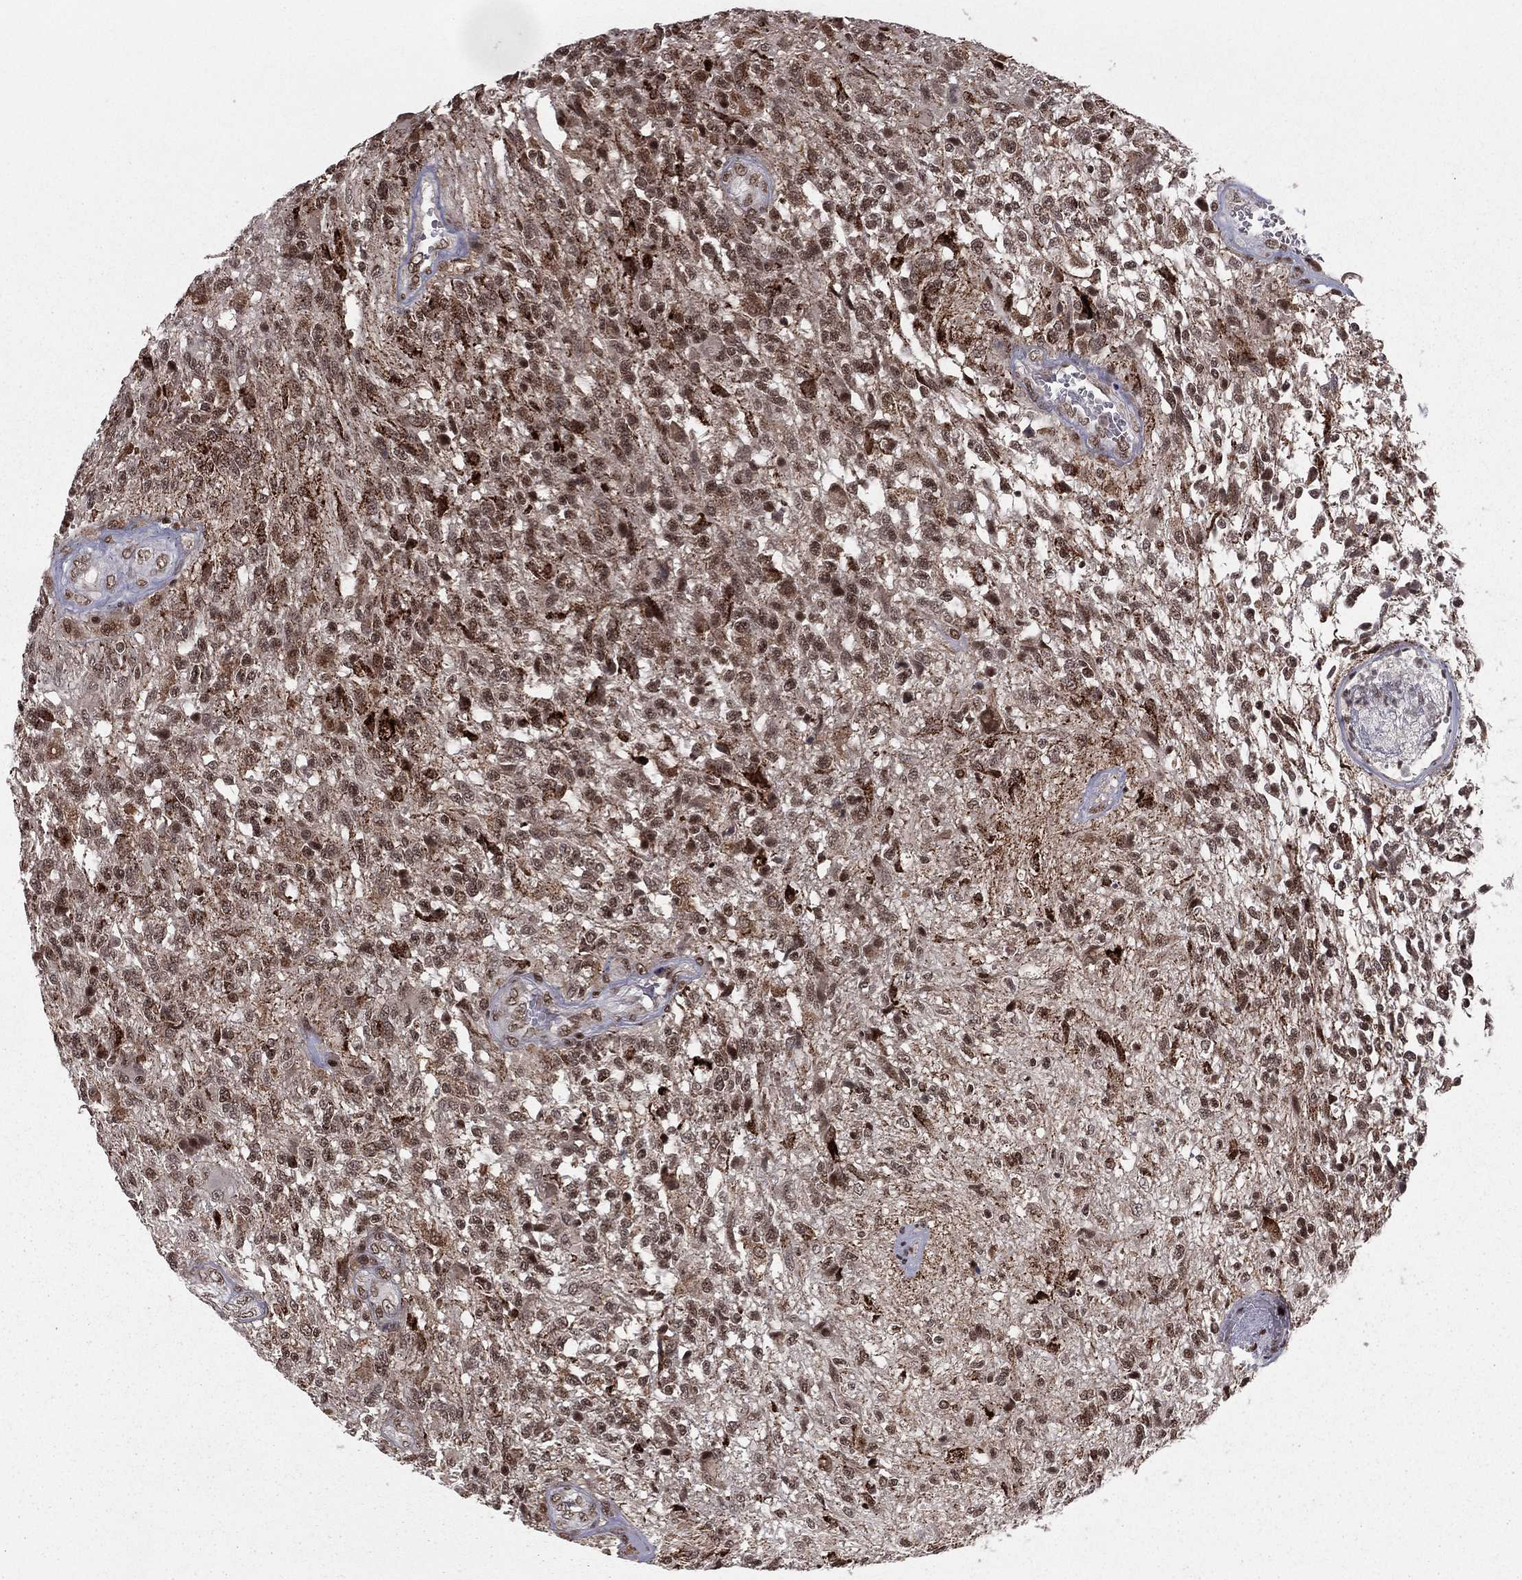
{"staining": {"intensity": "moderate", "quantity": "25%-75%", "location": "nuclear"}, "tissue": "glioma", "cell_type": "Tumor cells", "image_type": "cancer", "snomed": [{"axis": "morphology", "description": "Glioma, malignant, High grade"}, {"axis": "topography", "description": "Brain"}], "caption": "There is medium levels of moderate nuclear positivity in tumor cells of glioma, as demonstrated by immunohistochemical staining (brown color).", "gene": "NFYB", "patient": {"sex": "male", "age": 56}}